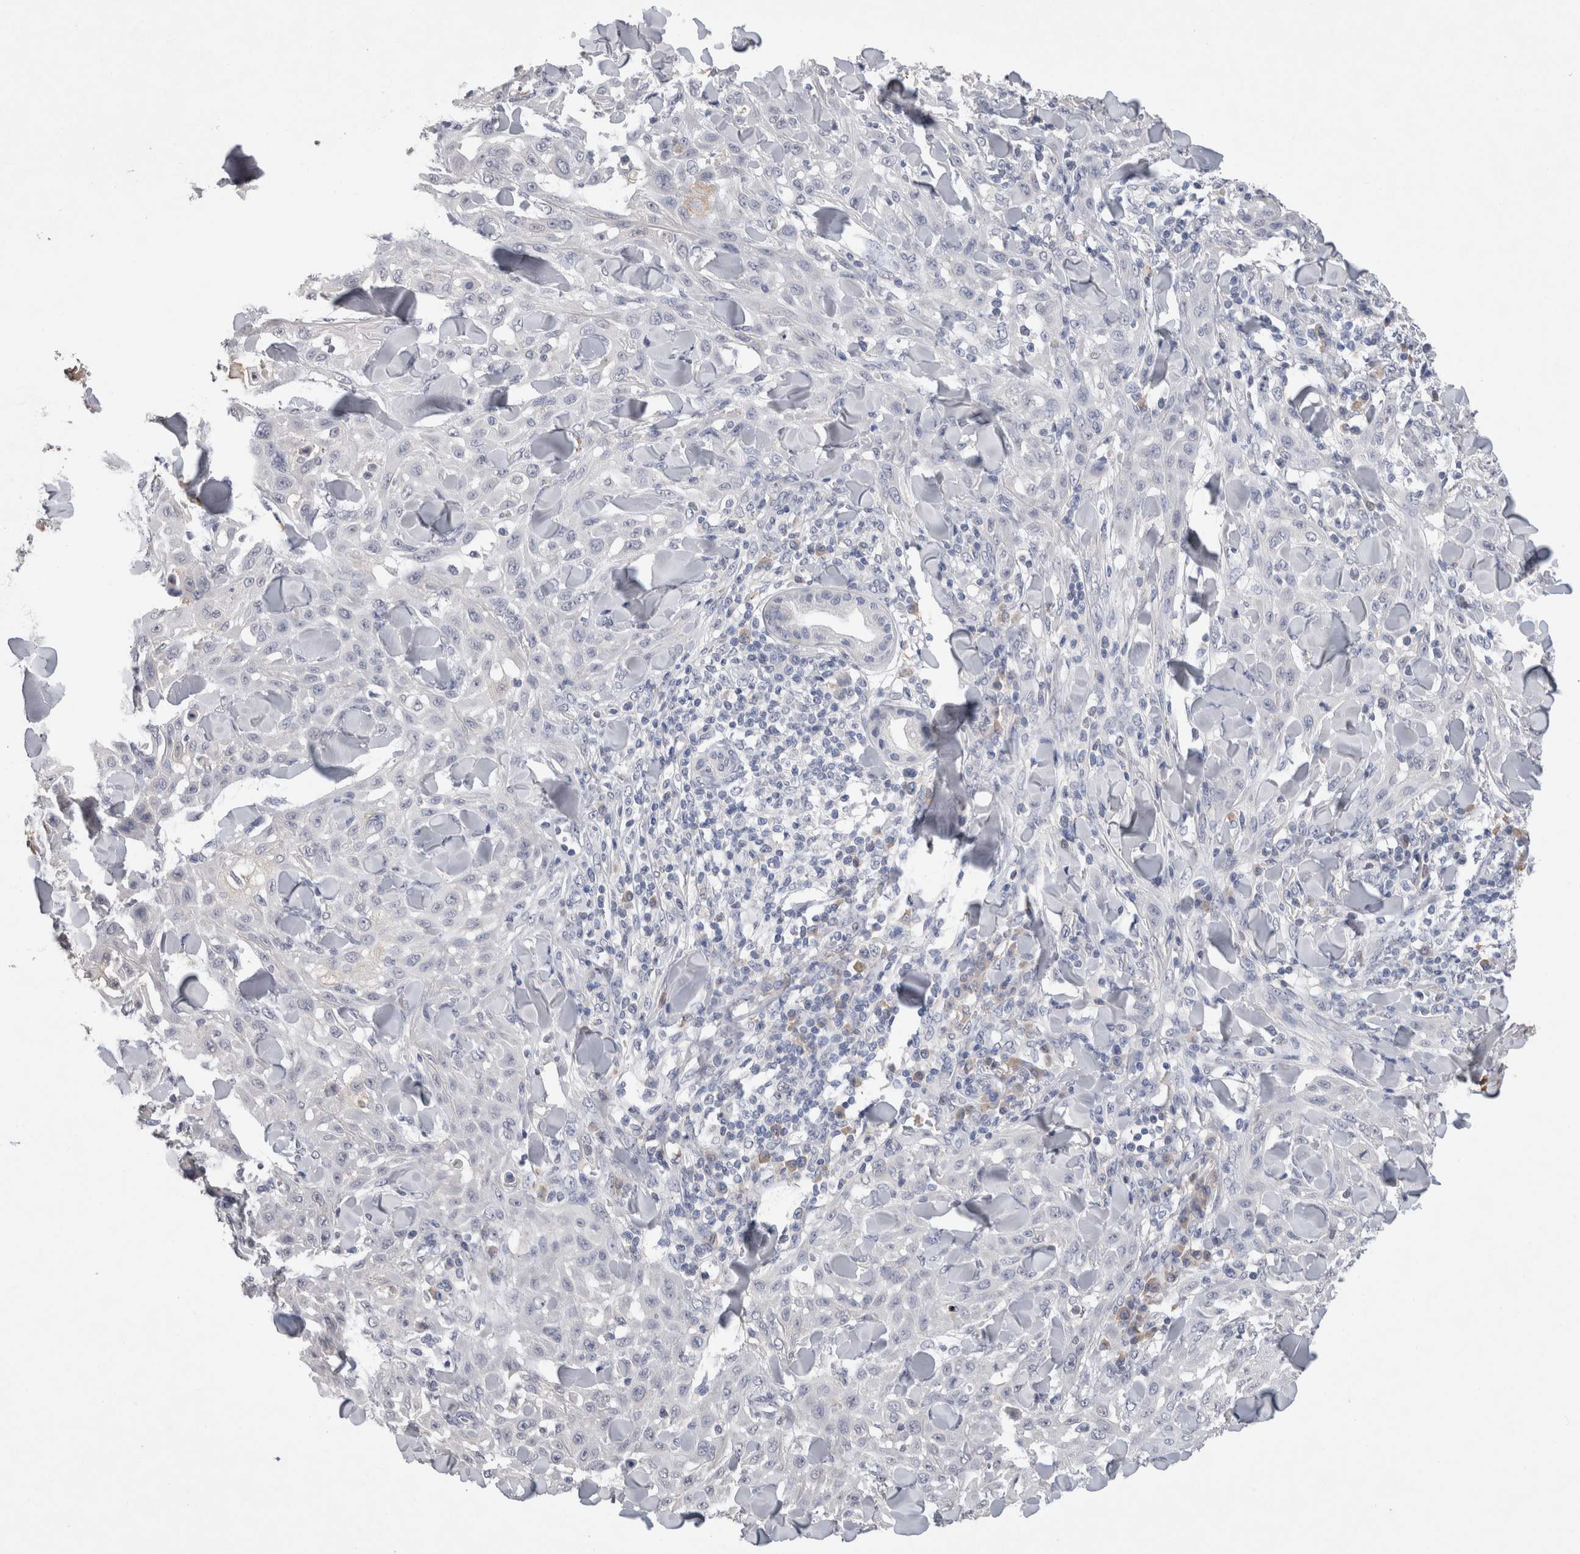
{"staining": {"intensity": "negative", "quantity": "none", "location": "none"}, "tissue": "skin cancer", "cell_type": "Tumor cells", "image_type": "cancer", "snomed": [{"axis": "morphology", "description": "Squamous cell carcinoma, NOS"}, {"axis": "topography", "description": "Skin"}], "caption": "IHC of human skin cancer (squamous cell carcinoma) displays no positivity in tumor cells.", "gene": "FABP7", "patient": {"sex": "male", "age": 24}}